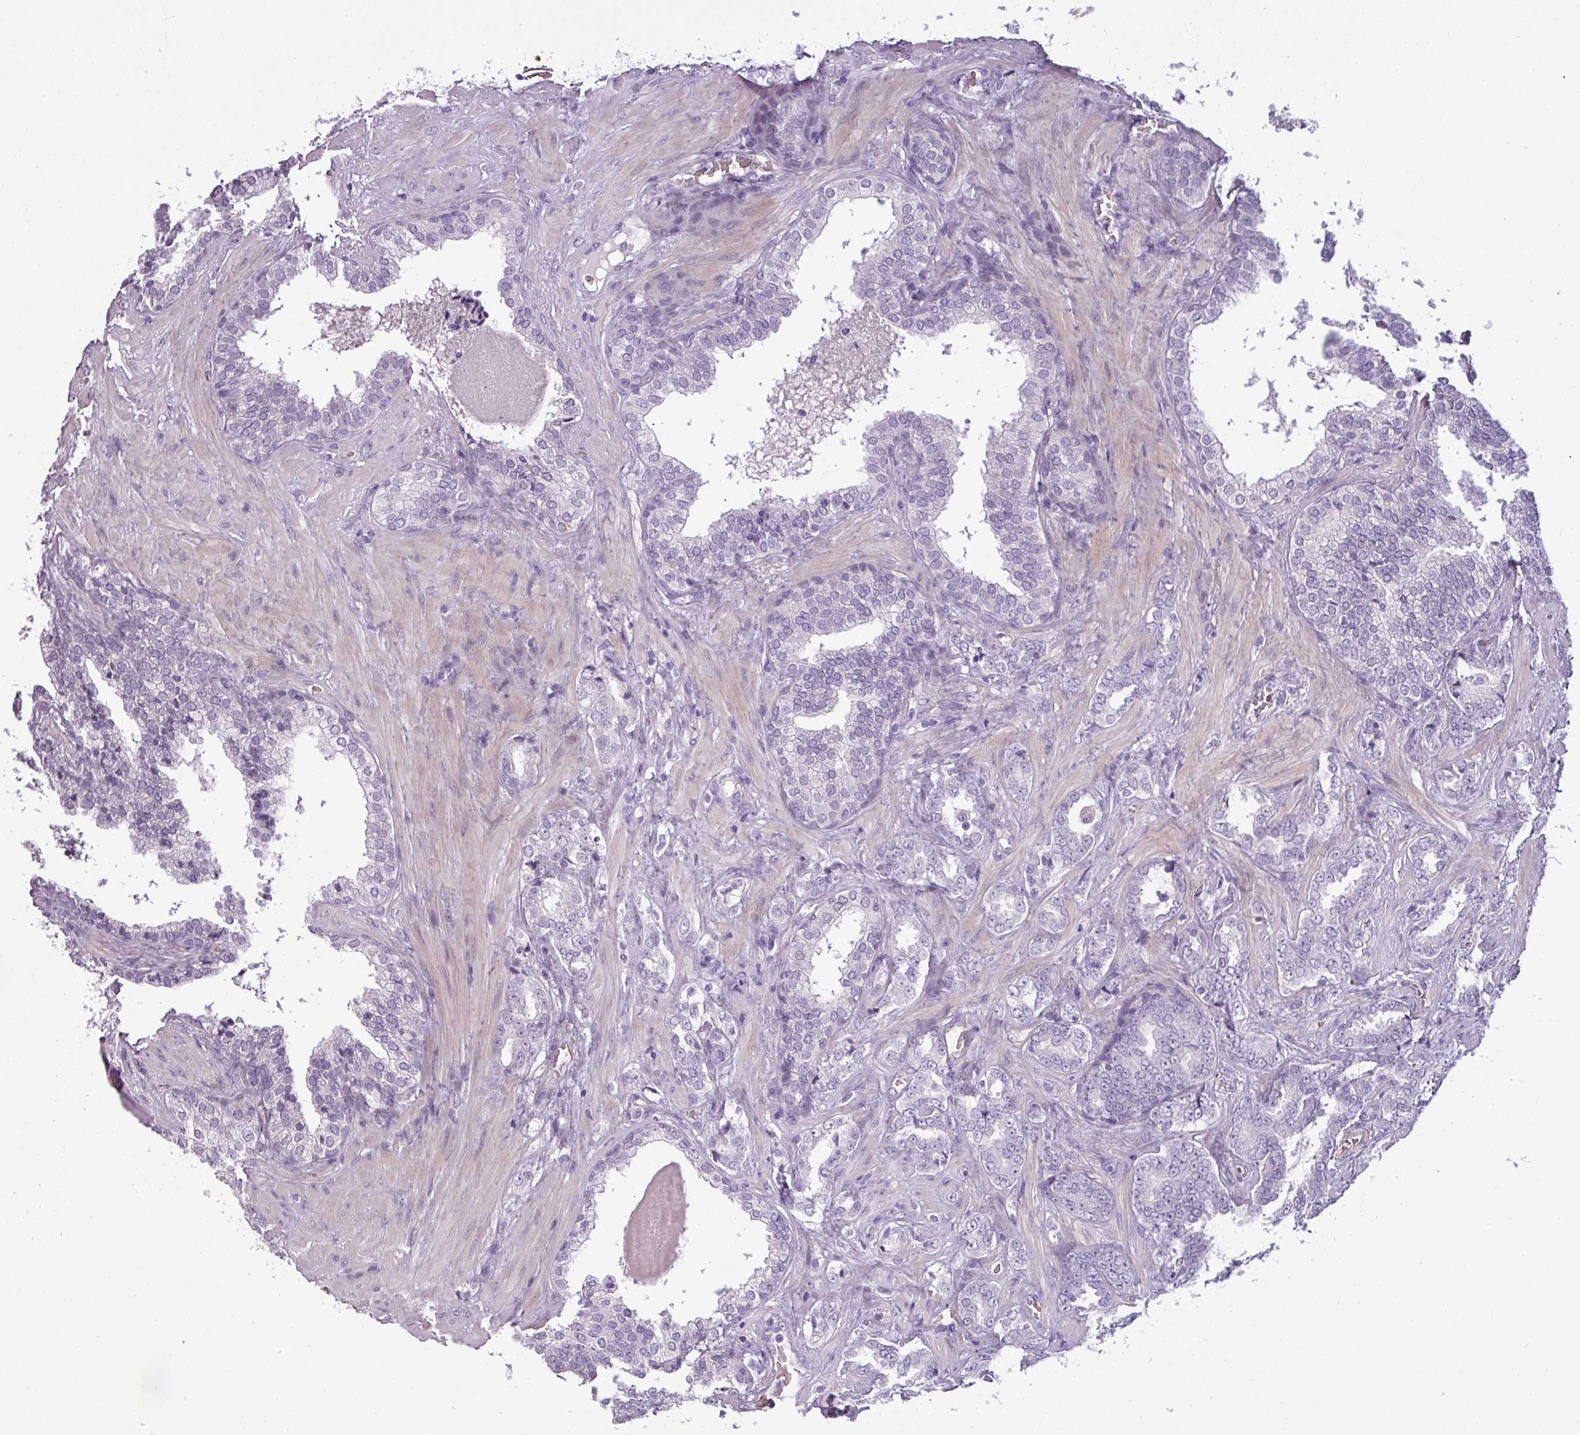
{"staining": {"intensity": "negative", "quantity": "none", "location": "none"}, "tissue": "prostate cancer", "cell_type": "Tumor cells", "image_type": "cancer", "snomed": [{"axis": "morphology", "description": "Adenocarcinoma, High grade"}, {"axis": "topography", "description": "Prostate and seminal vesicle, NOS"}], "caption": "IHC photomicrograph of high-grade adenocarcinoma (prostate) stained for a protein (brown), which demonstrates no staining in tumor cells.", "gene": "AREL1", "patient": {"sex": "male", "age": 67}}